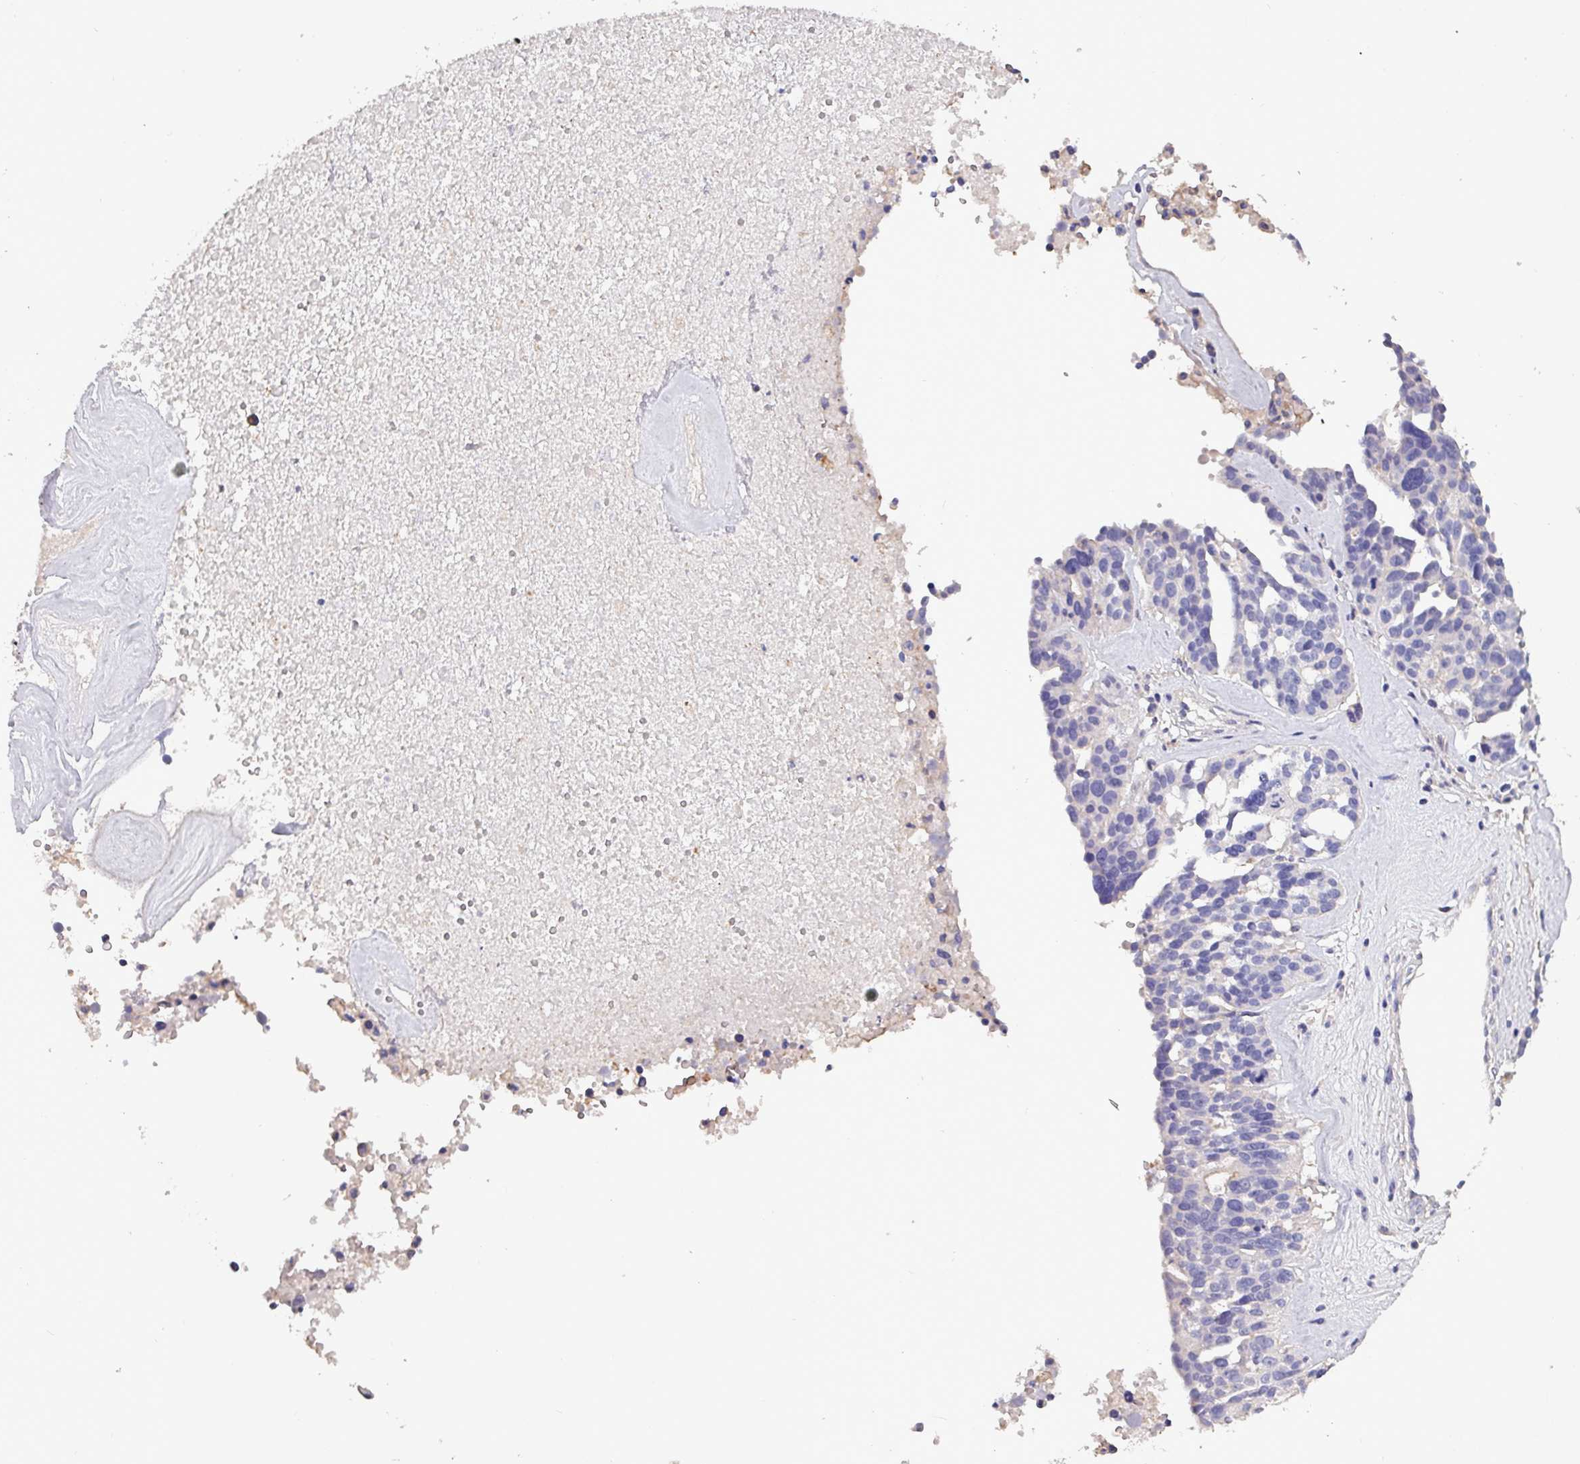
{"staining": {"intensity": "negative", "quantity": "none", "location": "none"}, "tissue": "ovarian cancer", "cell_type": "Tumor cells", "image_type": "cancer", "snomed": [{"axis": "morphology", "description": "Cystadenocarcinoma, serous, NOS"}, {"axis": "topography", "description": "Ovary"}], "caption": "High magnification brightfield microscopy of ovarian cancer stained with DAB (3,3'-diaminobenzidine) (brown) and counterstained with hematoxylin (blue): tumor cells show no significant positivity. The staining is performed using DAB brown chromogen with nuclei counter-stained in using hematoxylin.", "gene": "HTRA4", "patient": {"sex": "female", "age": 59}}